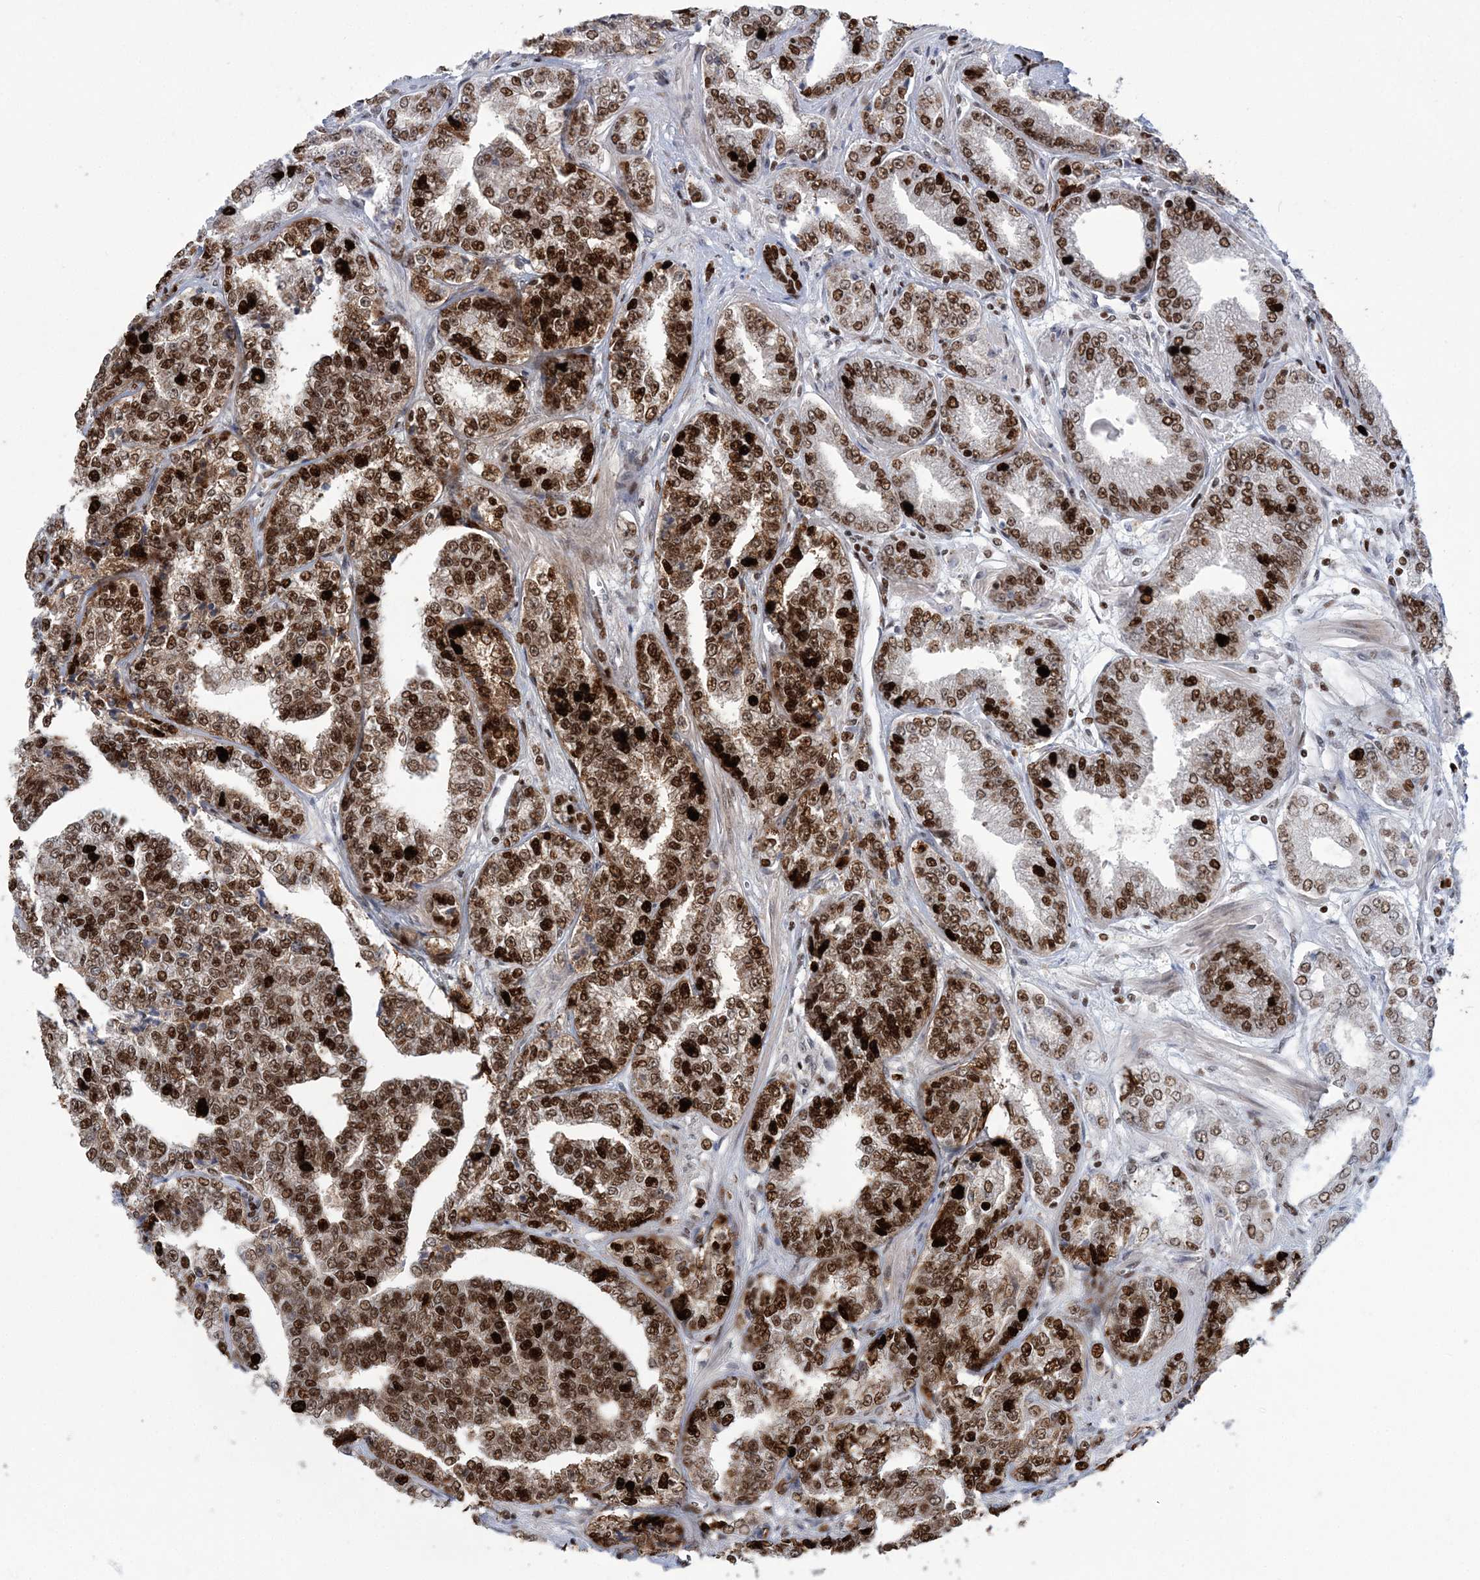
{"staining": {"intensity": "strong", "quantity": ">75%", "location": "nuclear"}, "tissue": "prostate cancer", "cell_type": "Tumor cells", "image_type": "cancer", "snomed": [{"axis": "morphology", "description": "Adenocarcinoma, High grade"}, {"axis": "topography", "description": "Prostate"}], "caption": "Immunohistochemistry of adenocarcinoma (high-grade) (prostate) reveals high levels of strong nuclear staining in about >75% of tumor cells.", "gene": "LIG1", "patient": {"sex": "male", "age": 71}}